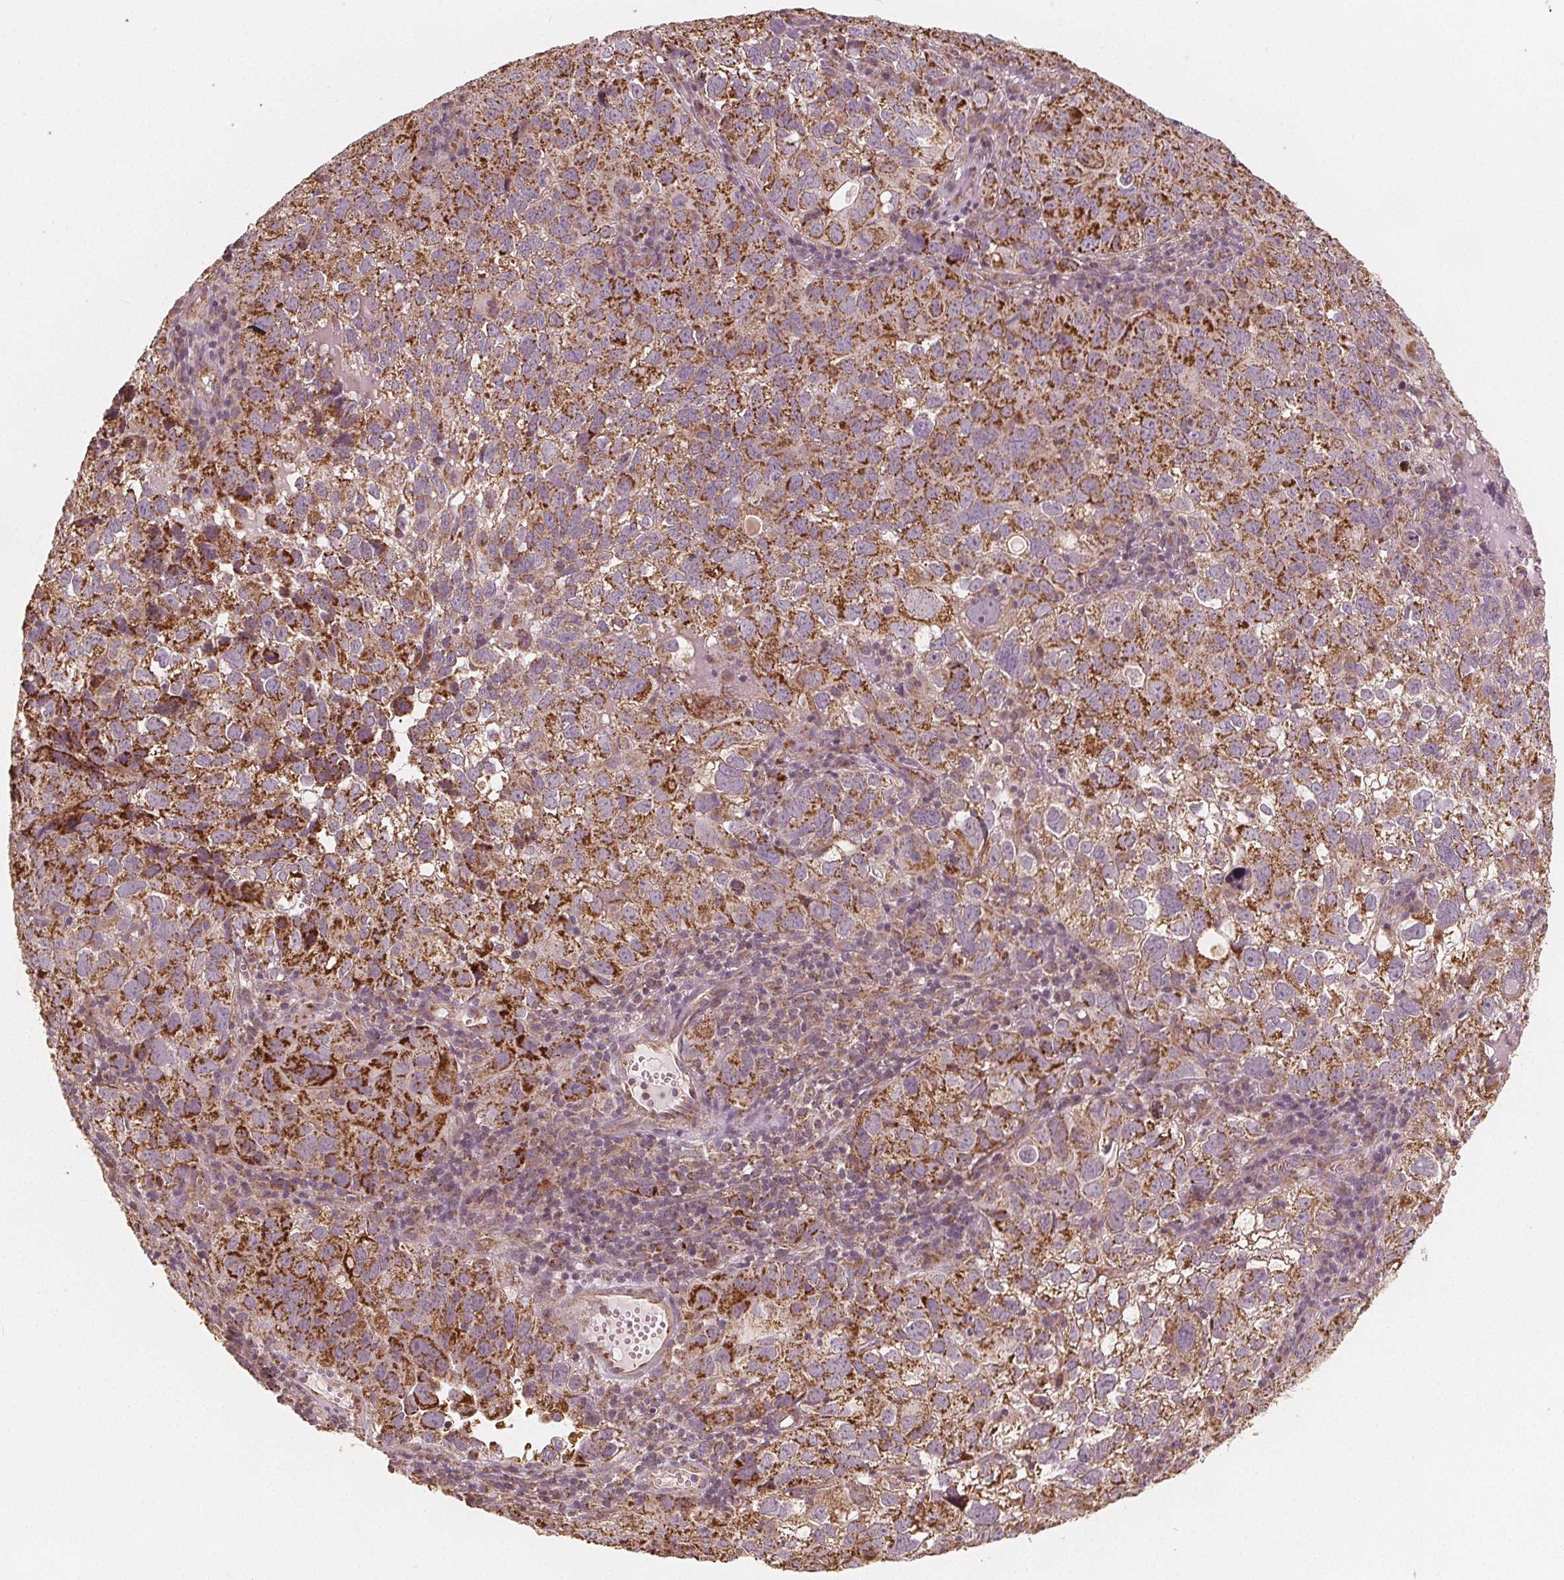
{"staining": {"intensity": "moderate", "quantity": ">75%", "location": "cytoplasmic/membranous"}, "tissue": "cervical cancer", "cell_type": "Tumor cells", "image_type": "cancer", "snomed": [{"axis": "morphology", "description": "Squamous cell carcinoma, NOS"}, {"axis": "topography", "description": "Cervix"}], "caption": "DAB (3,3'-diaminobenzidine) immunohistochemical staining of human cervical cancer exhibits moderate cytoplasmic/membranous protein expression in about >75% of tumor cells. Ihc stains the protein of interest in brown and the nuclei are stained blue.", "gene": "PEX26", "patient": {"sex": "female", "age": 55}}